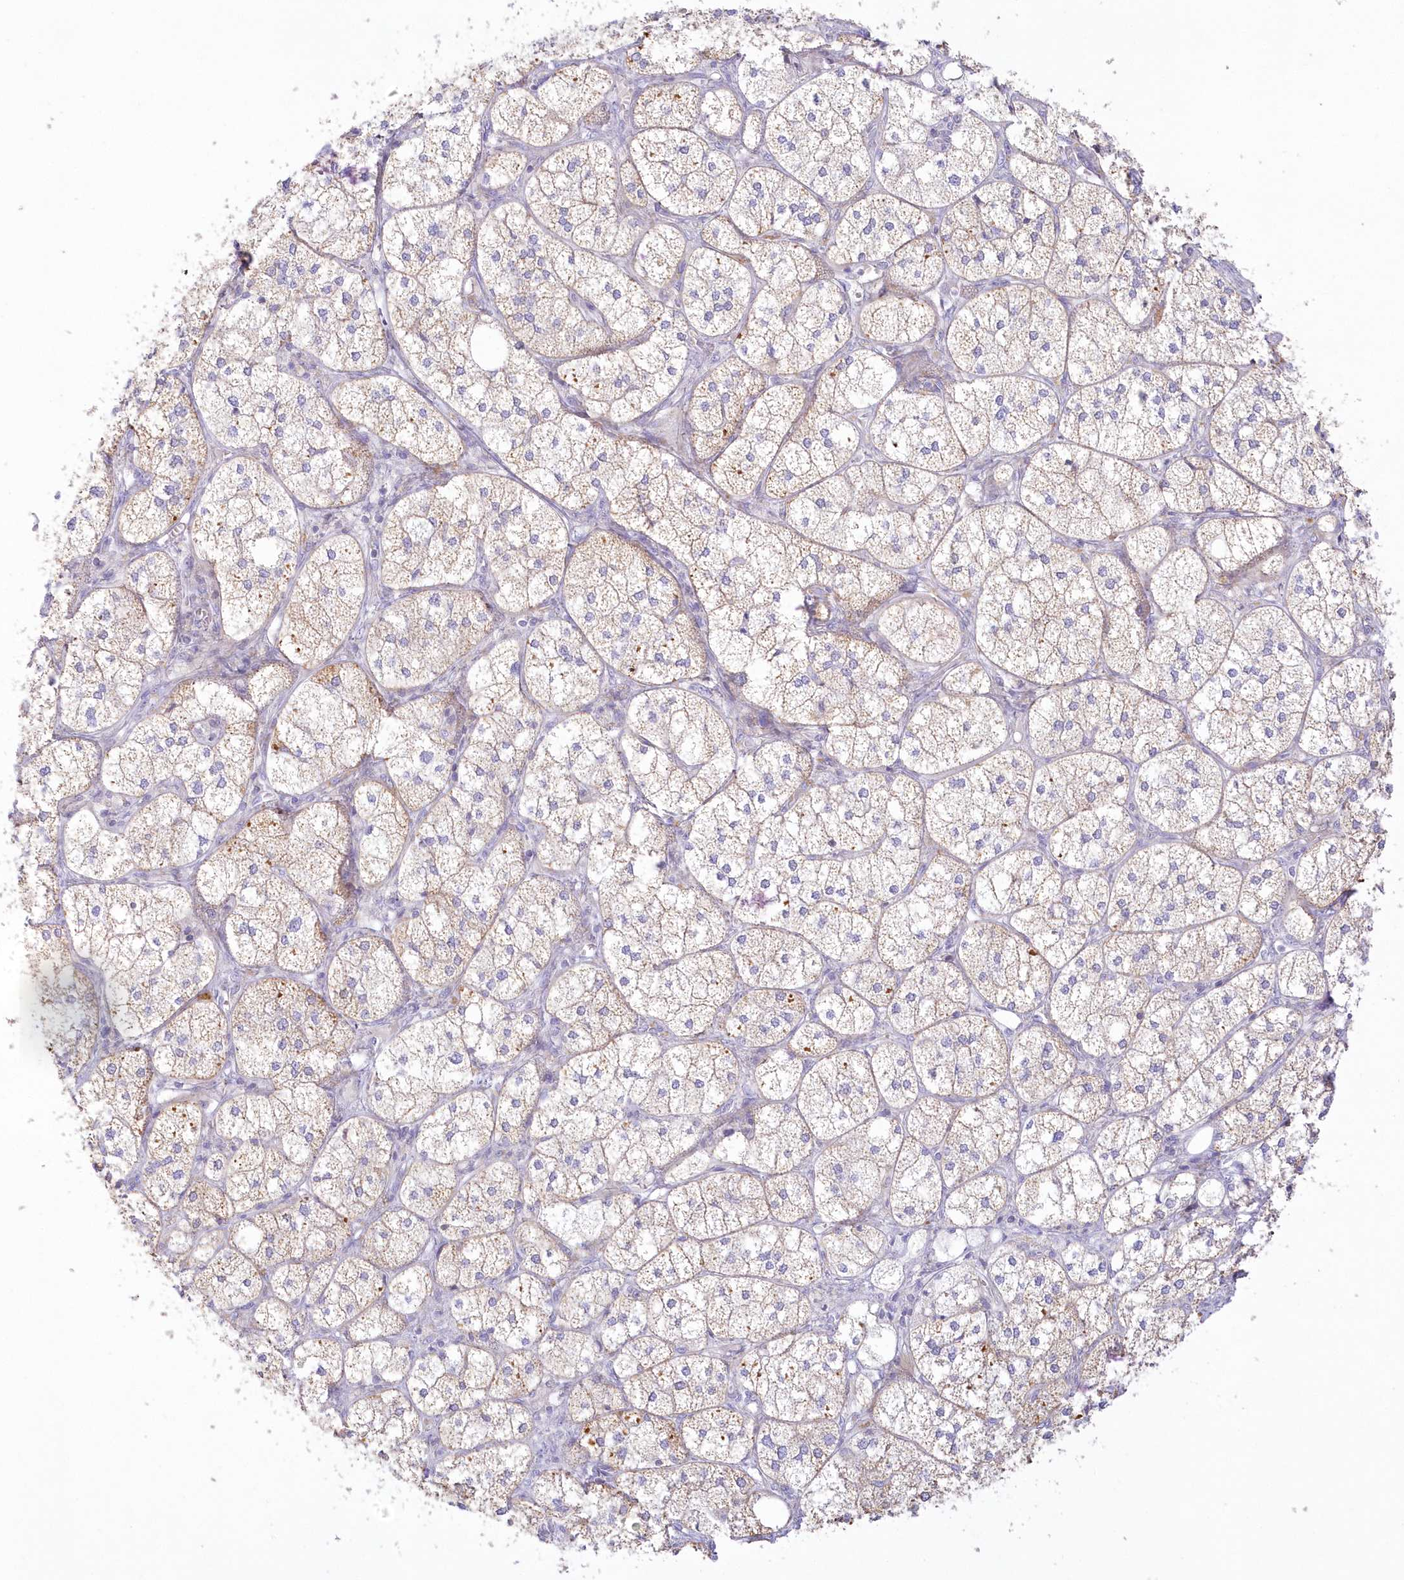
{"staining": {"intensity": "strong", "quantity": "25%-75%", "location": "cytoplasmic/membranous"}, "tissue": "adrenal gland", "cell_type": "Glandular cells", "image_type": "normal", "snomed": [{"axis": "morphology", "description": "Normal tissue, NOS"}, {"axis": "topography", "description": "Adrenal gland"}], "caption": "IHC photomicrograph of benign adrenal gland stained for a protein (brown), which demonstrates high levels of strong cytoplasmic/membranous staining in about 25%-75% of glandular cells.", "gene": "TBC1D14", "patient": {"sex": "female", "age": 61}}